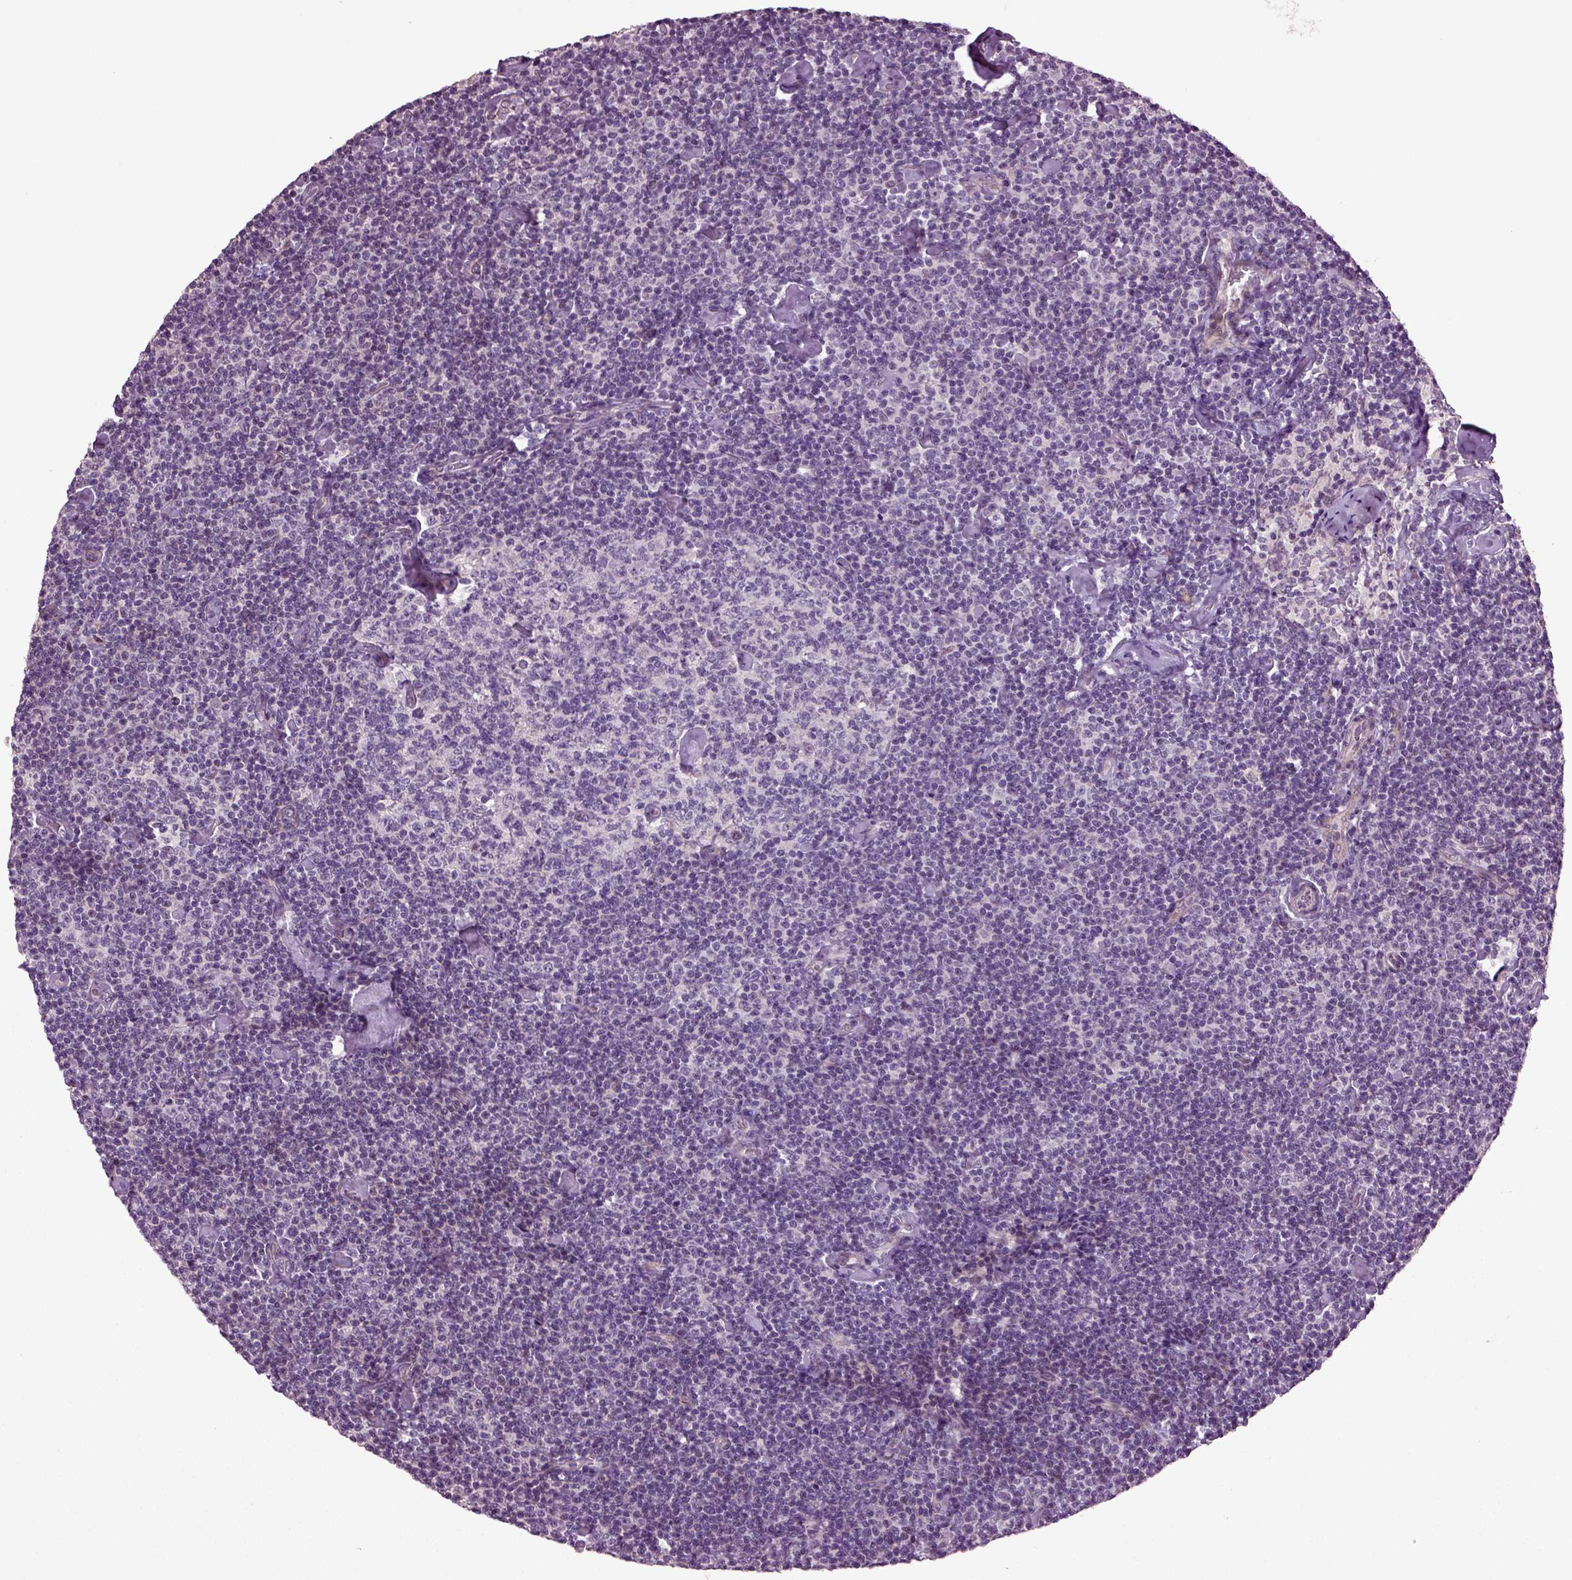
{"staining": {"intensity": "negative", "quantity": "none", "location": "none"}, "tissue": "lymphoma", "cell_type": "Tumor cells", "image_type": "cancer", "snomed": [{"axis": "morphology", "description": "Malignant lymphoma, non-Hodgkin's type, Low grade"}, {"axis": "topography", "description": "Lymph node"}], "caption": "There is no significant positivity in tumor cells of low-grade malignant lymphoma, non-Hodgkin's type. (IHC, brightfield microscopy, high magnification).", "gene": "HAGHL", "patient": {"sex": "male", "age": 81}}